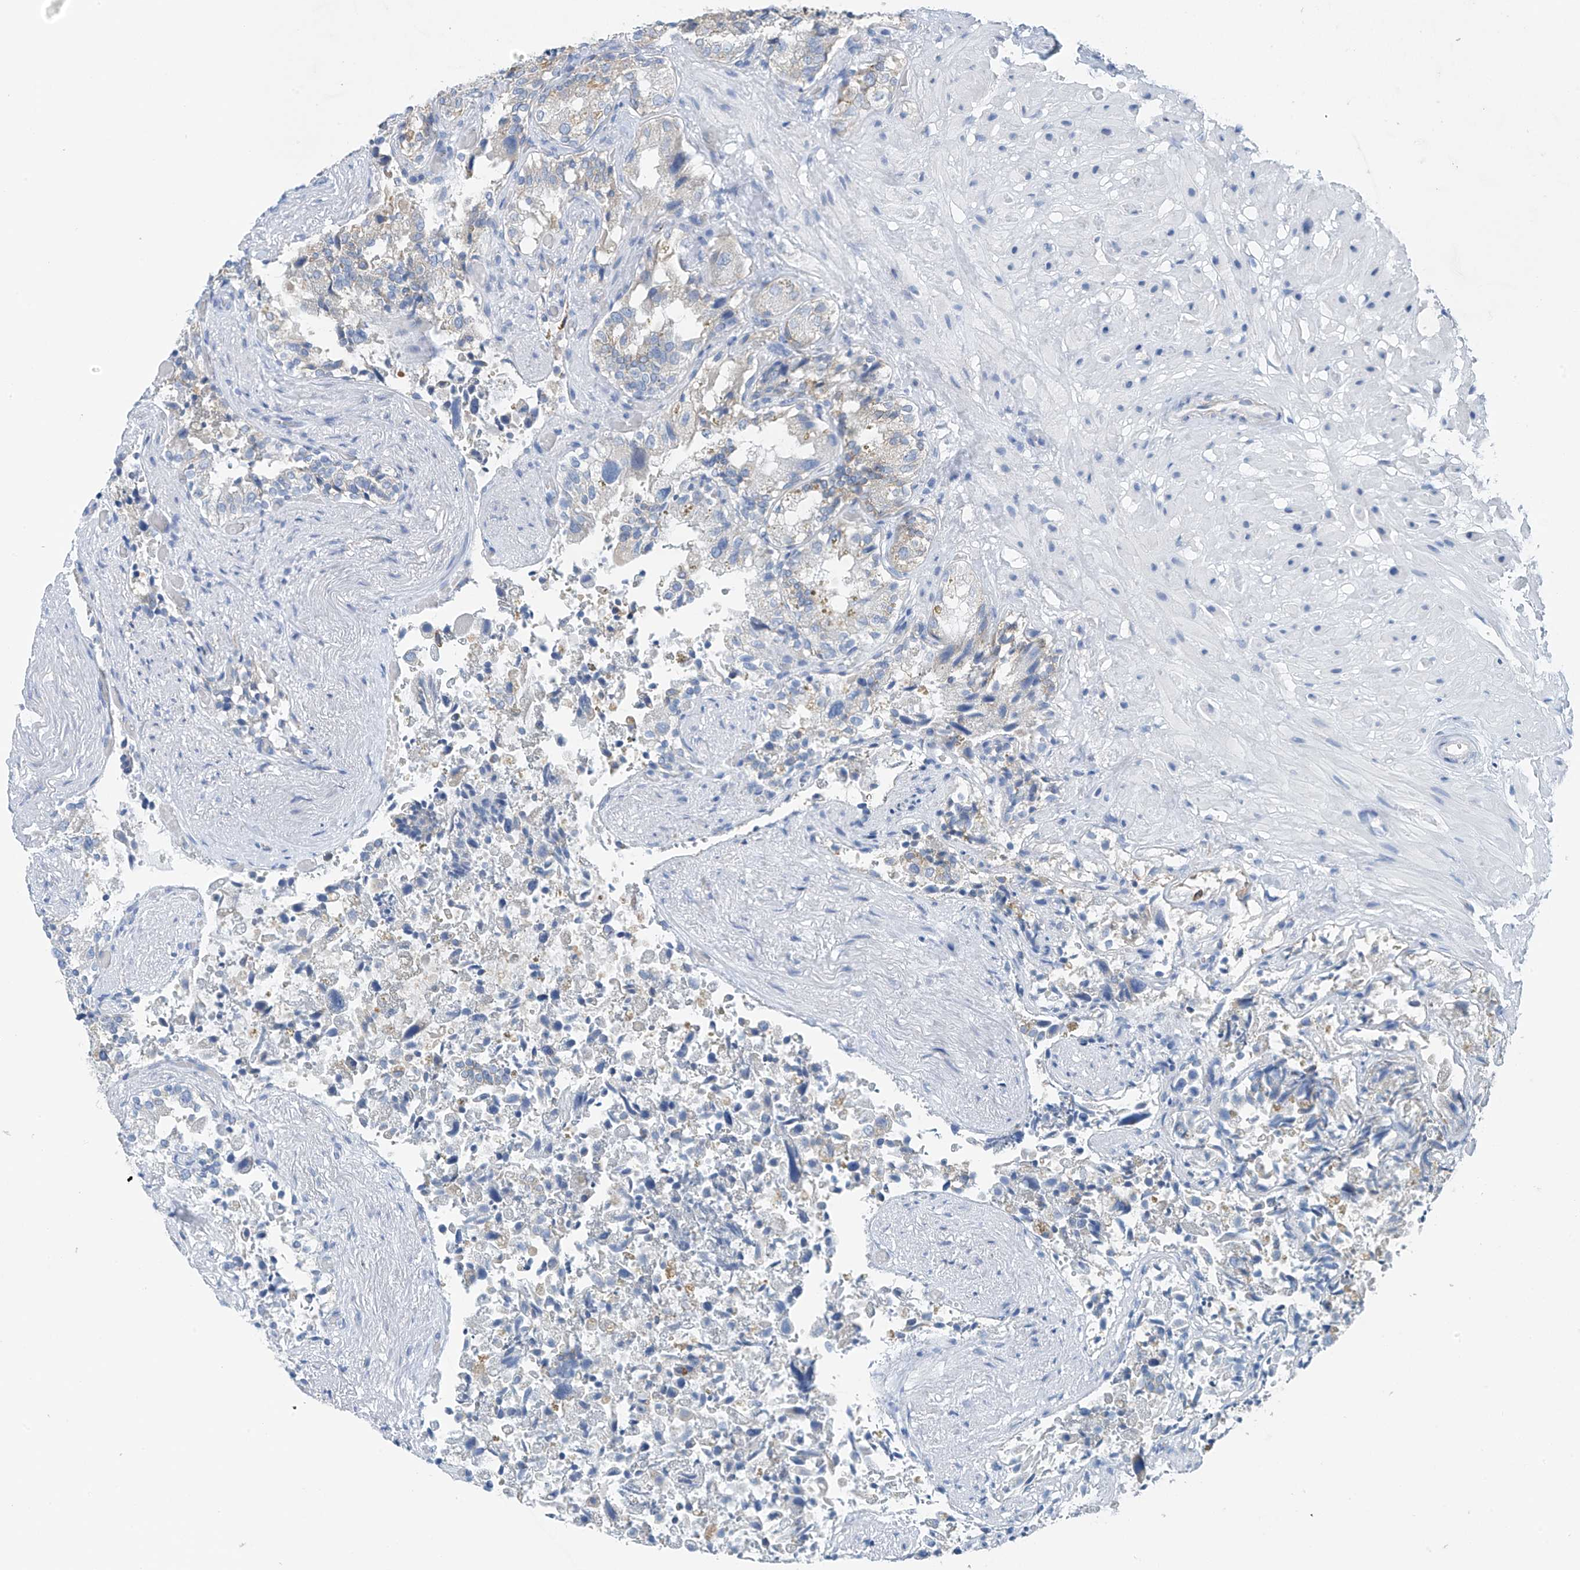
{"staining": {"intensity": "negative", "quantity": "none", "location": "none"}, "tissue": "seminal vesicle", "cell_type": "Glandular cells", "image_type": "normal", "snomed": [{"axis": "morphology", "description": "Normal tissue, NOS"}, {"axis": "topography", "description": "Seminal veicle"}, {"axis": "topography", "description": "Peripheral nerve tissue"}], "caption": "Photomicrograph shows no protein positivity in glandular cells of normal seminal vesicle. (Stains: DAB (3,3'-diaminobenzidine) immunohistochemistry (IHC) with hematoxylin counter stain, Microscopy: brightfield microscopy at high magnification).", "gene": "RCN2", "patient": {"sex": "male", "age": 63}}